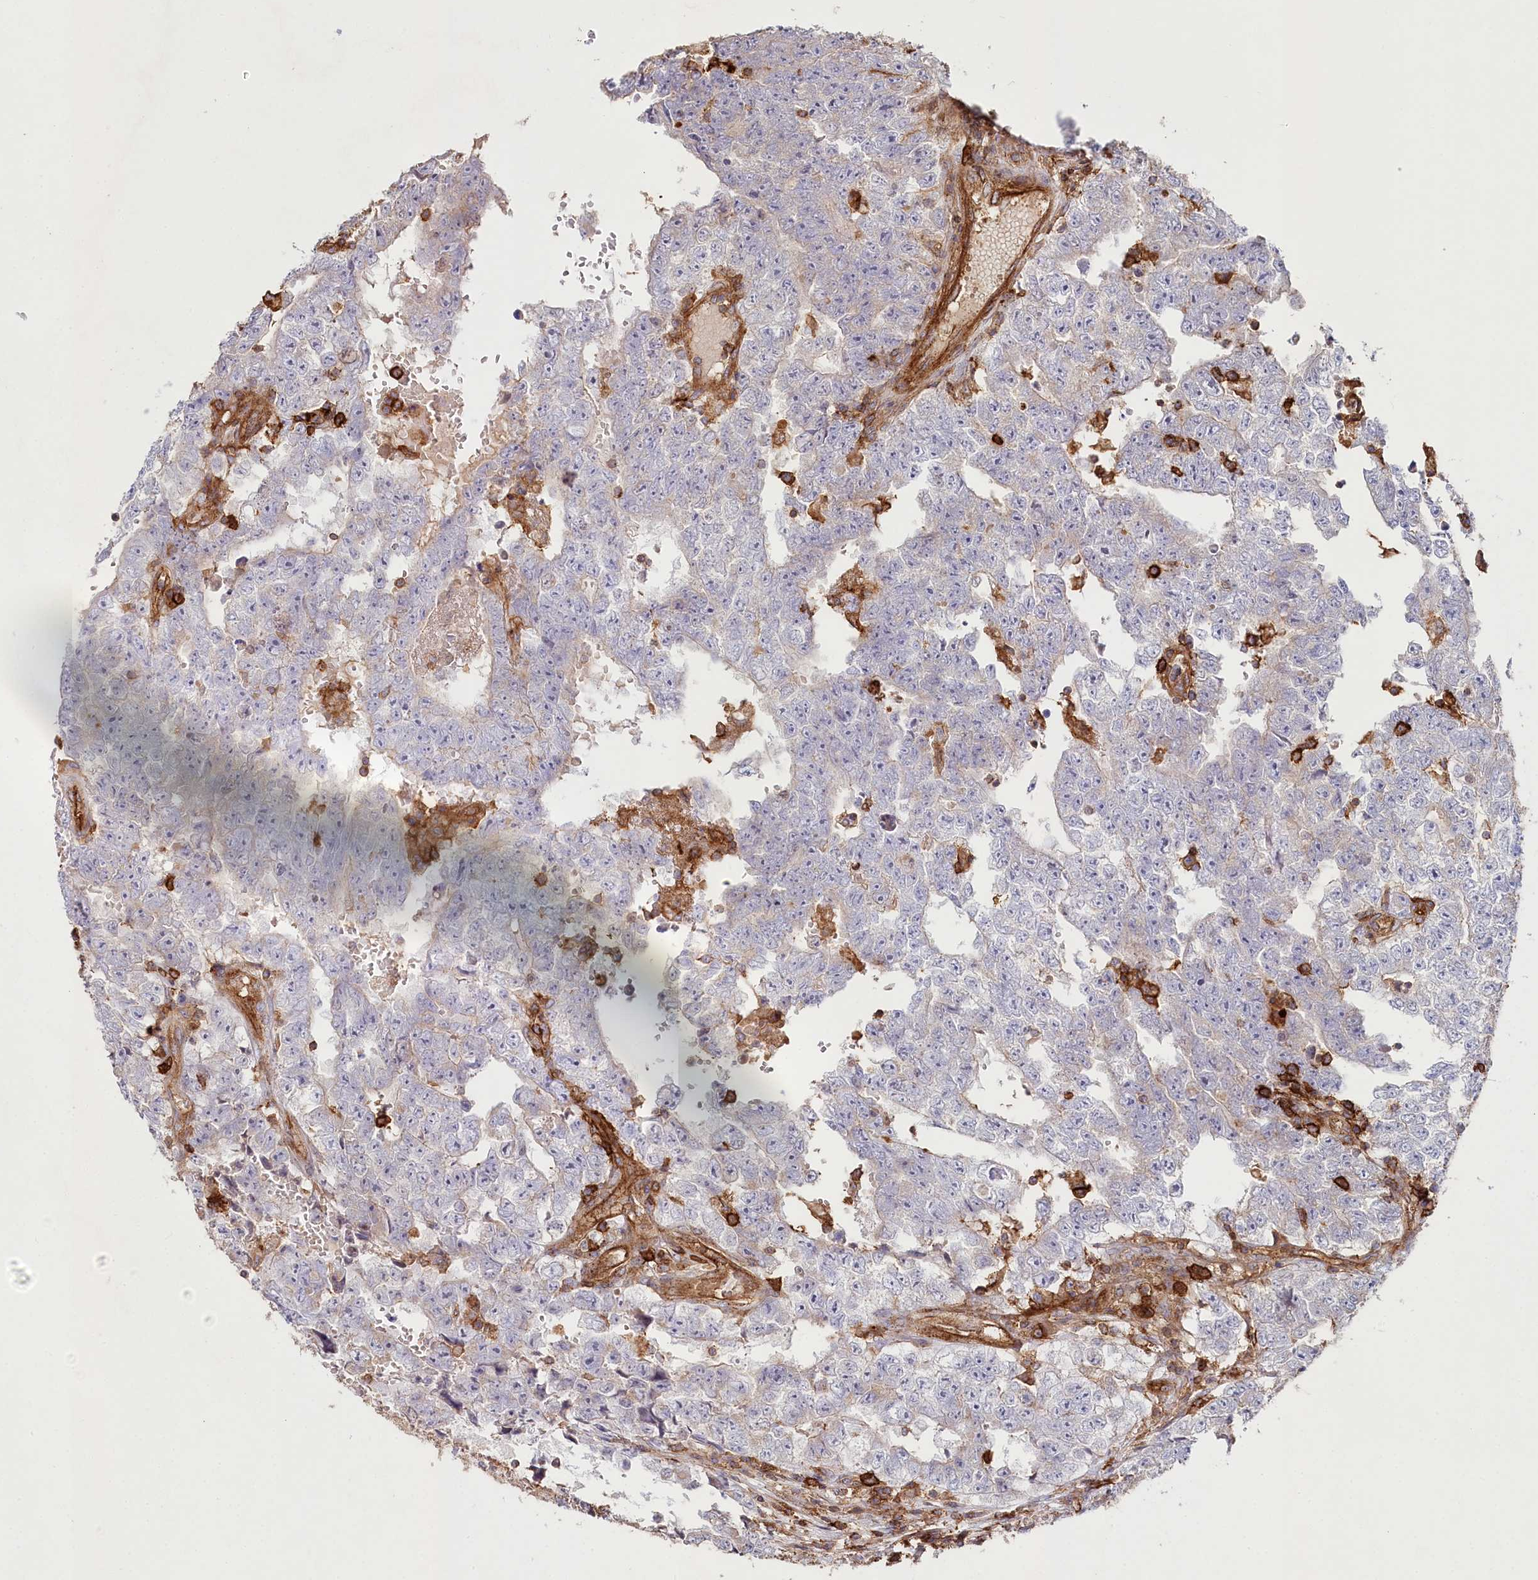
{"staining": {"intensity": "negative", "quantity": "none", "location": "none"}, "tissue": "testis cancer", "cell_type": "Tumor cells", "image_type": "cancer", "snomed": [{"axis": "morphology", "description": "Carcinoma, Embryonal, NOS"}, {"axis": "topography", "description": "Testis"}], "caption": "An image of human testis cancer is negative for staining in tumor cells.", "gene": "RBP5", "patient": {"sex": "male", "age": 25}}